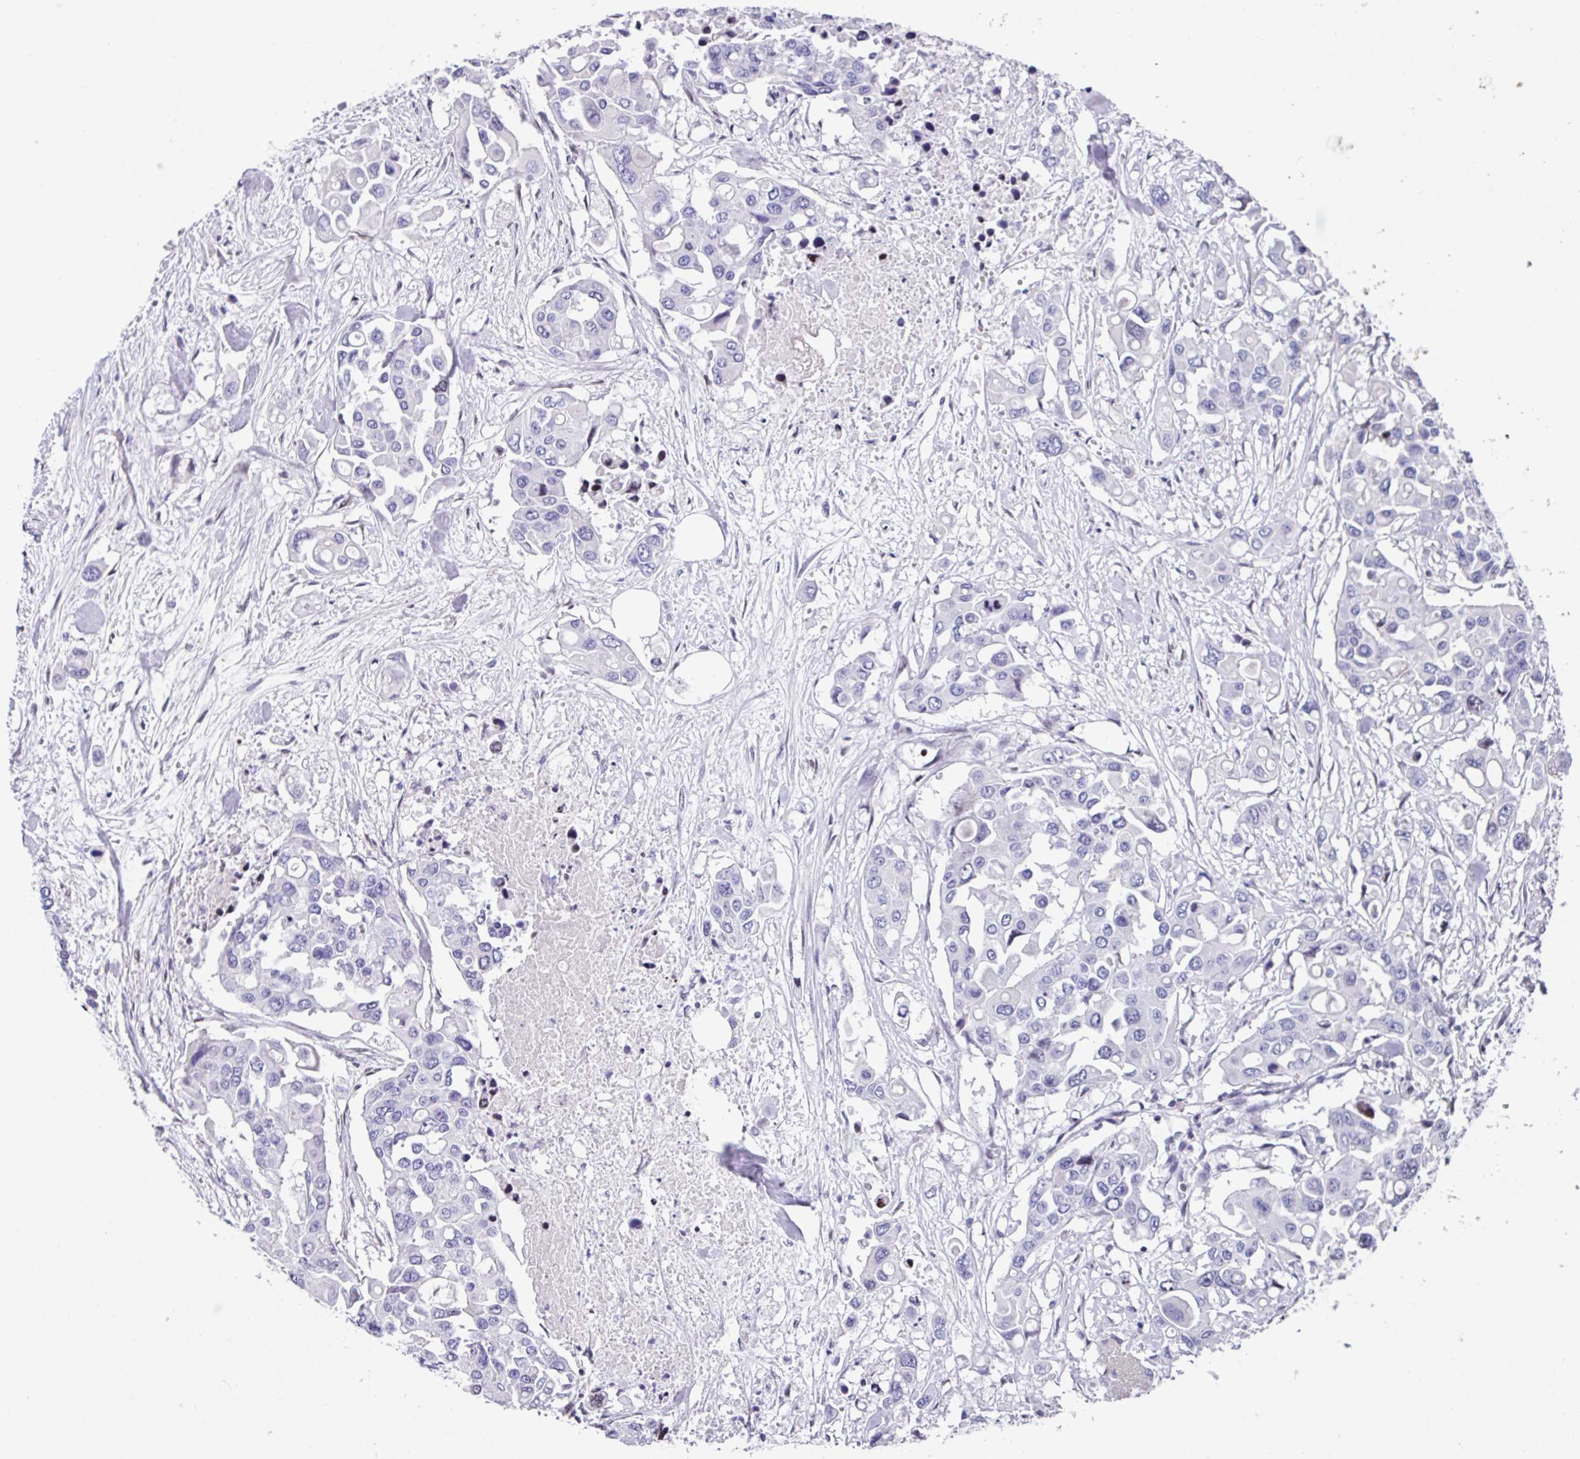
{"staining": {"intensity": "negative", "quantity": "none", "location": "none"}, "tissue": "colorectal cancer", "cell_type": "Tumor cells", "image_type": "cancer", "snomed": [{"axis": "morphology", "description": "Adenocarcinoma, NOS"}, {"axis": "topography", "description": "Colon"}], "caption": "Immunohistochemistry photomicrograph of neoplastic tissue: human colorectal cancer (adenocarcinoma) stained with DAB (3,3'-diaminobenzidine) exhibits no significant protein expression in tumor cells.", "gene": "TCF3", "patient": {"sex": "male", "age": 77}}